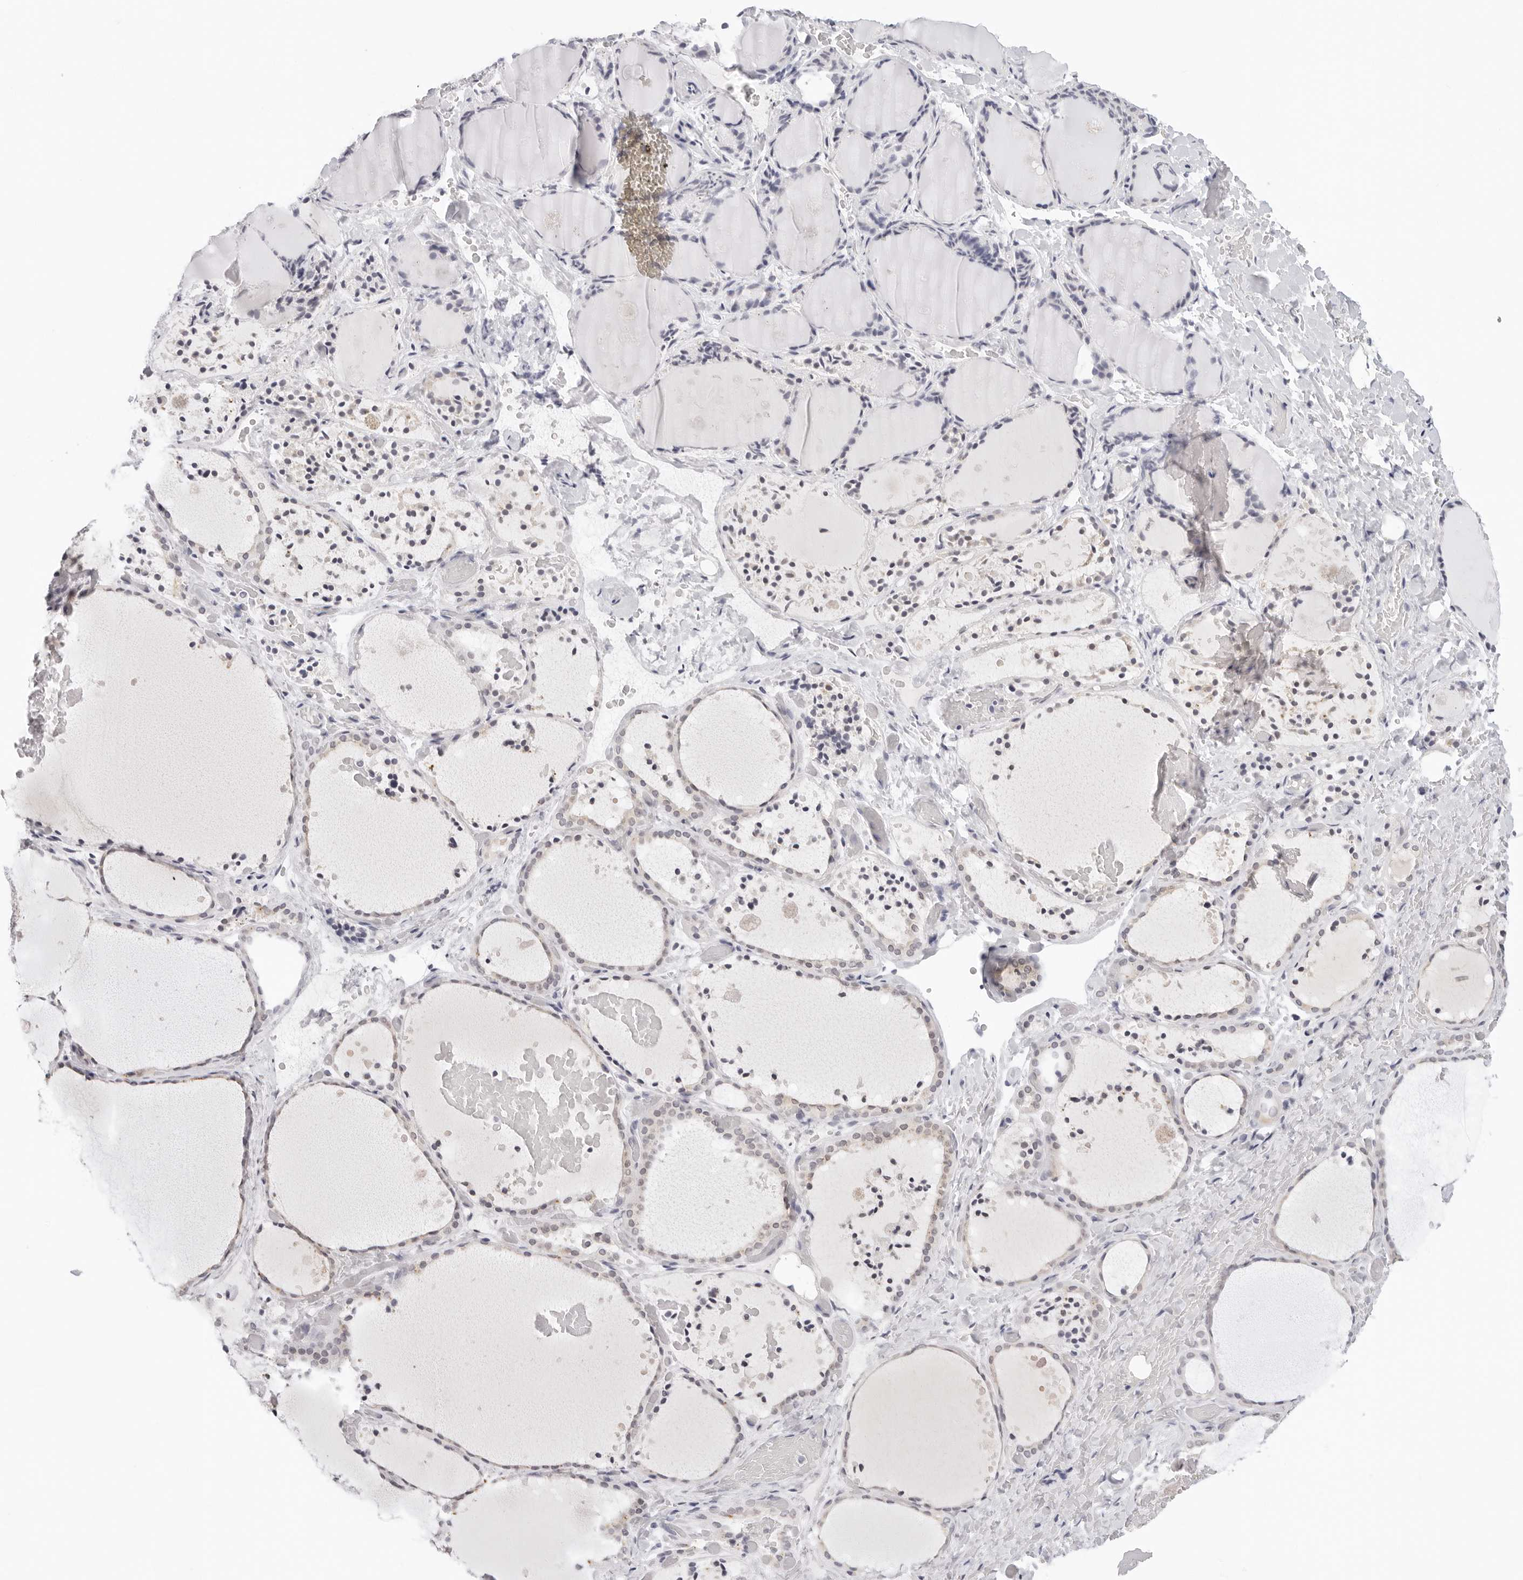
{"staining": {"intensity": "negative", "quantity": "none", "location": "none"}, "tissue": "thyroid gland", "cell_type": "Glandular cells", "image_type": "normal", "snomed": [{"axis": "morphology", "description": "Normal tissue, NOS"}, {"axis": "topography", "description": "Thyroid gland"}], "caption": "Protein analysis of normal thyroid gland reveals no significant expression in glandular cells. (Brightfield microscopy of DAB (3,3'-diaminobenzidine) immunohistochemistry (IHC) at high magnification).", "gene": "EDN2", "patient": {"sex": "female", "age": 44}}